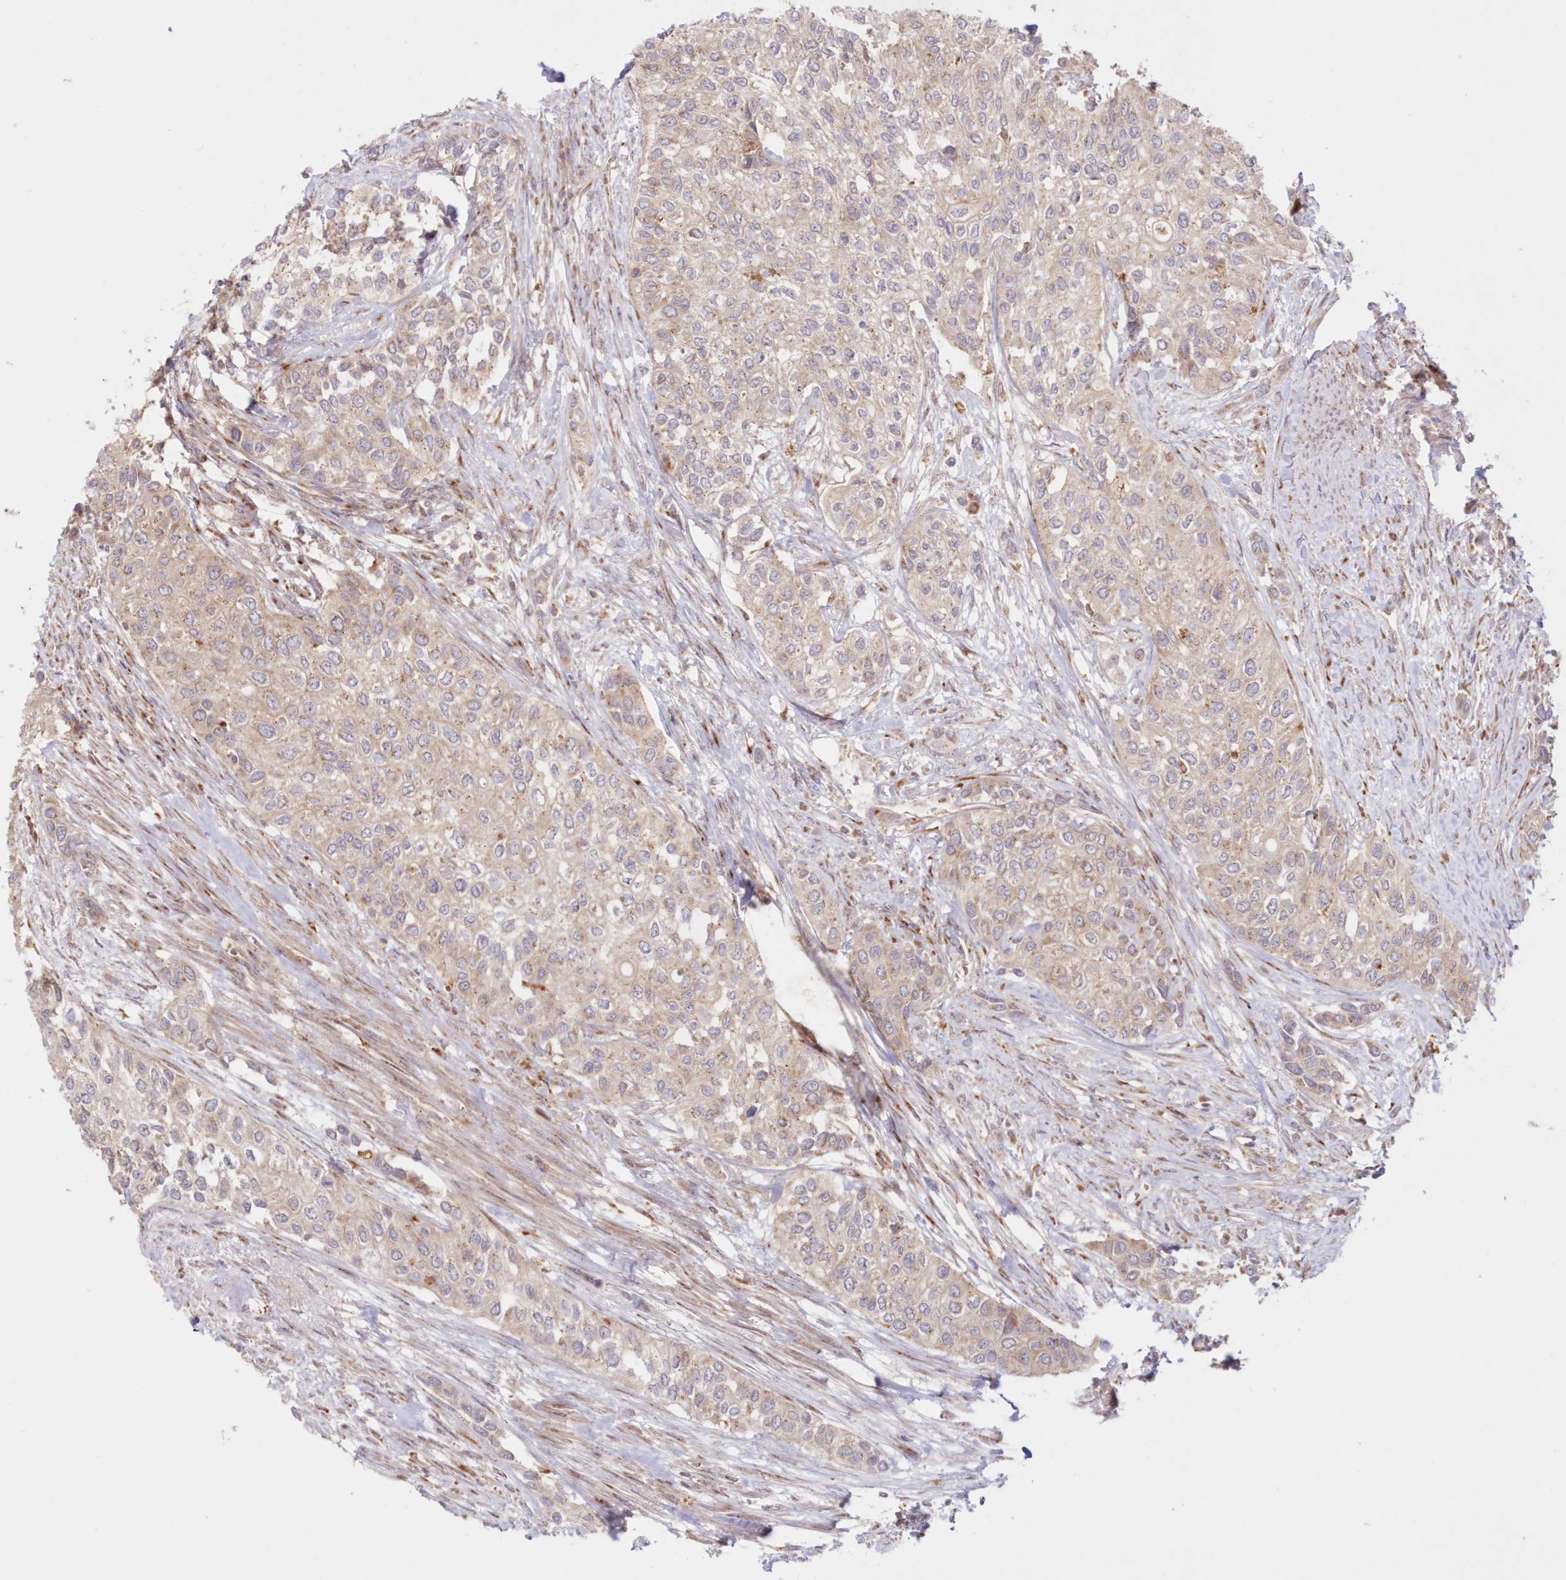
{"staining": {"intensity": "weak", "quantity": ">75%", "location": "cytoplasmic/membranous"}, "tissue": "urothelial cancer", "cell_type": "Tumor cells", "image_type": "cancer", "snomed": [{"axis": "morphology", "description": "Normal tissue, NOS"}, {"axis": "morphology", "description": "Urothelial carcinoma, High grade"}, {"axis": "topography", "description": "Vascular tissue"}, {"axis": "topography", "description": "Urinary bladder"}], "caption": "Weak cytoplasmic/membranous protein positivity is seen in about >75% of tumor cells in urothelial cancer.", "gene": "ABCC3", "patient": {"sex": "female", "age": 56}}